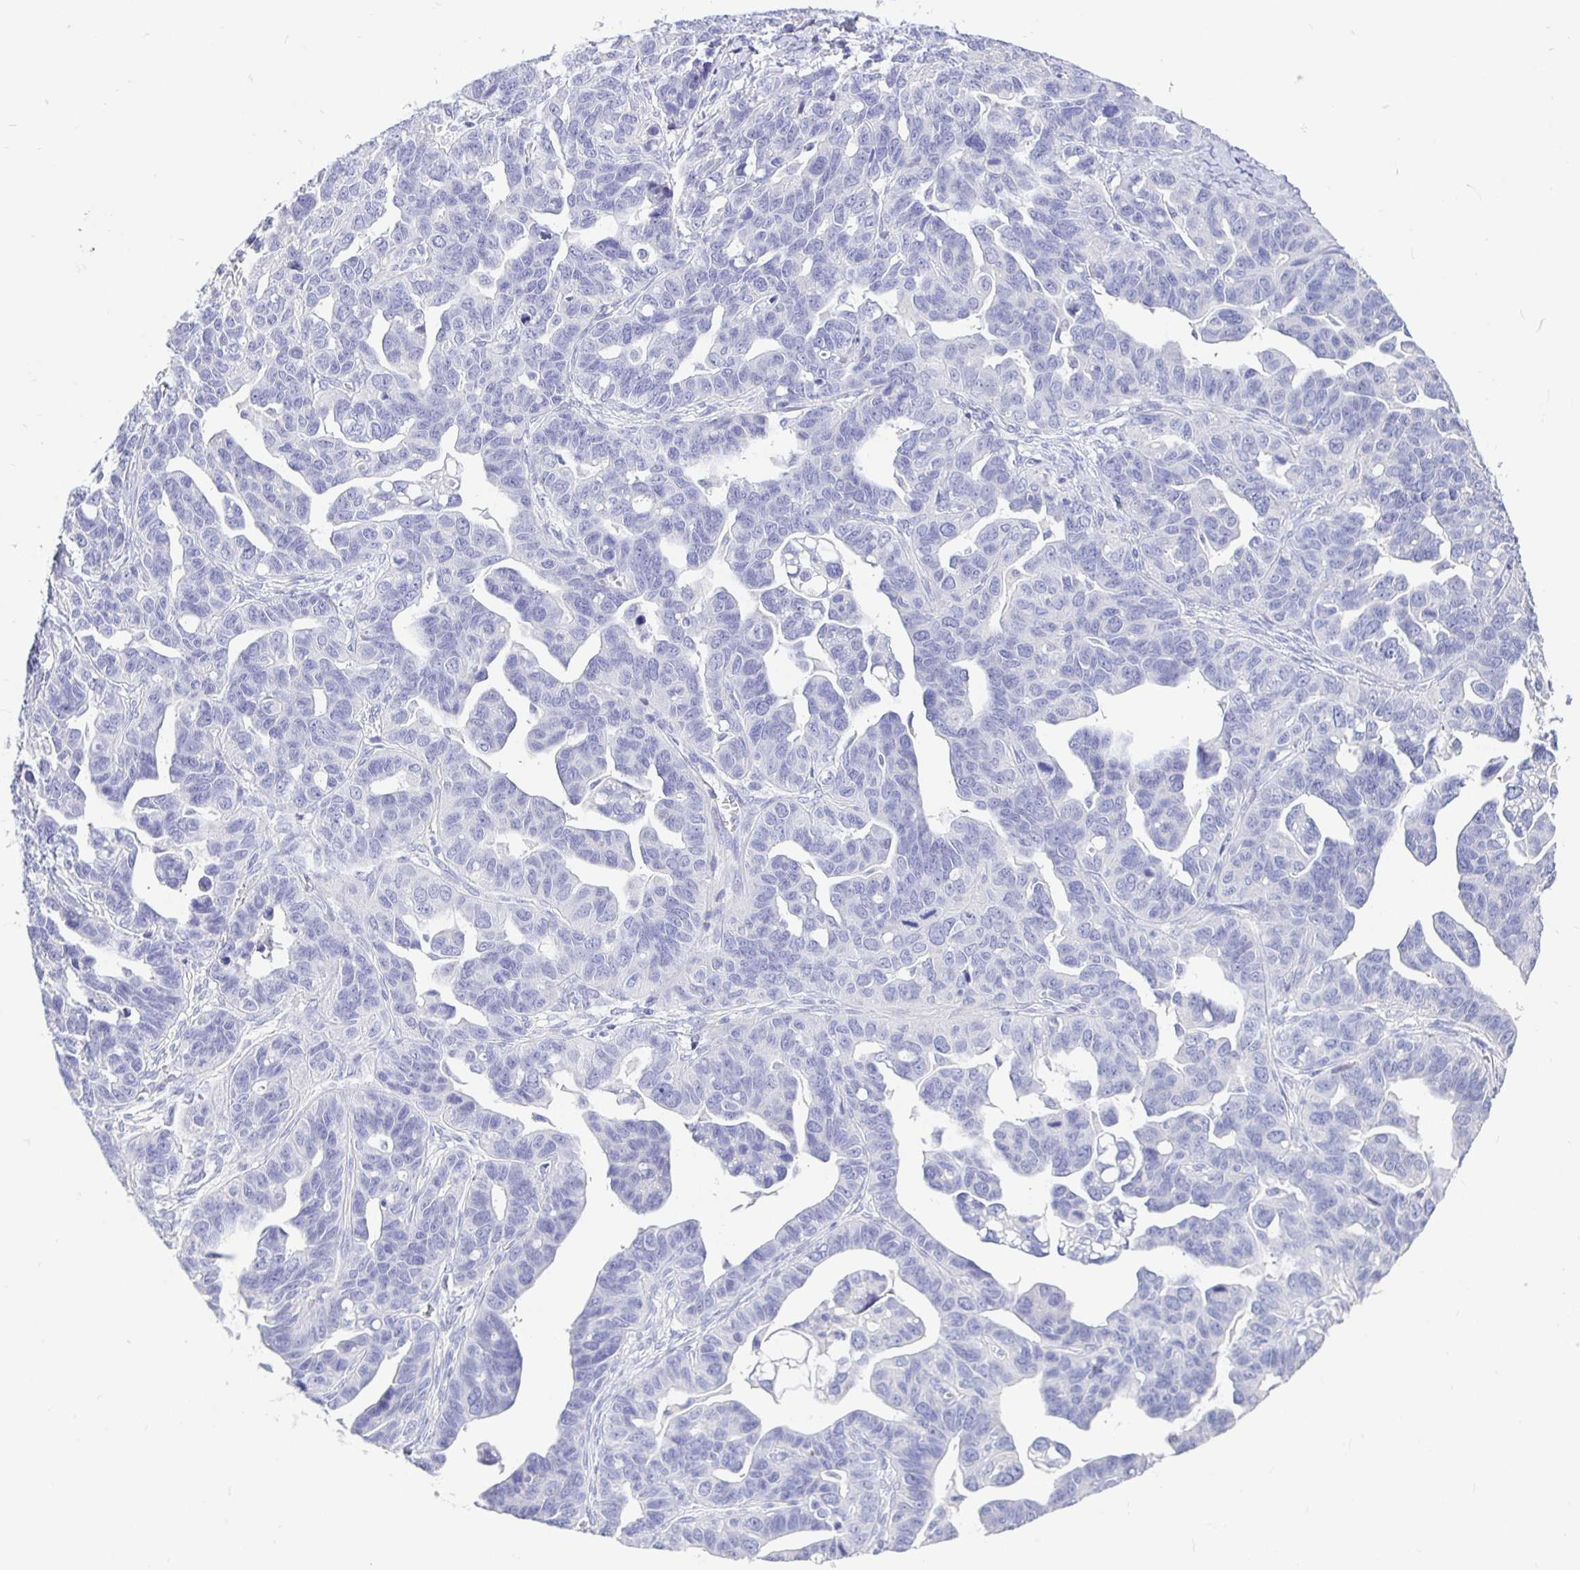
{"staining": {"intensity": "negative", "quantity": "none", "location": "none"}, "tissue": "ovarian cancer", "cell_type": "Tumor cells", "image_type": "cancer", "snomed": [{"axis": "morphology", "description": "Cystadenocarcinoma, serous, NOS"}, {"axis": "topography", "description": "Ovary"}], "caption": "Histopathology image shows no protein positivity in tumor cells of ovarian serous cystadenocarcinoma tissue.", "gene": "TPTE", "patient": {"sex": "female", "age": 69}}